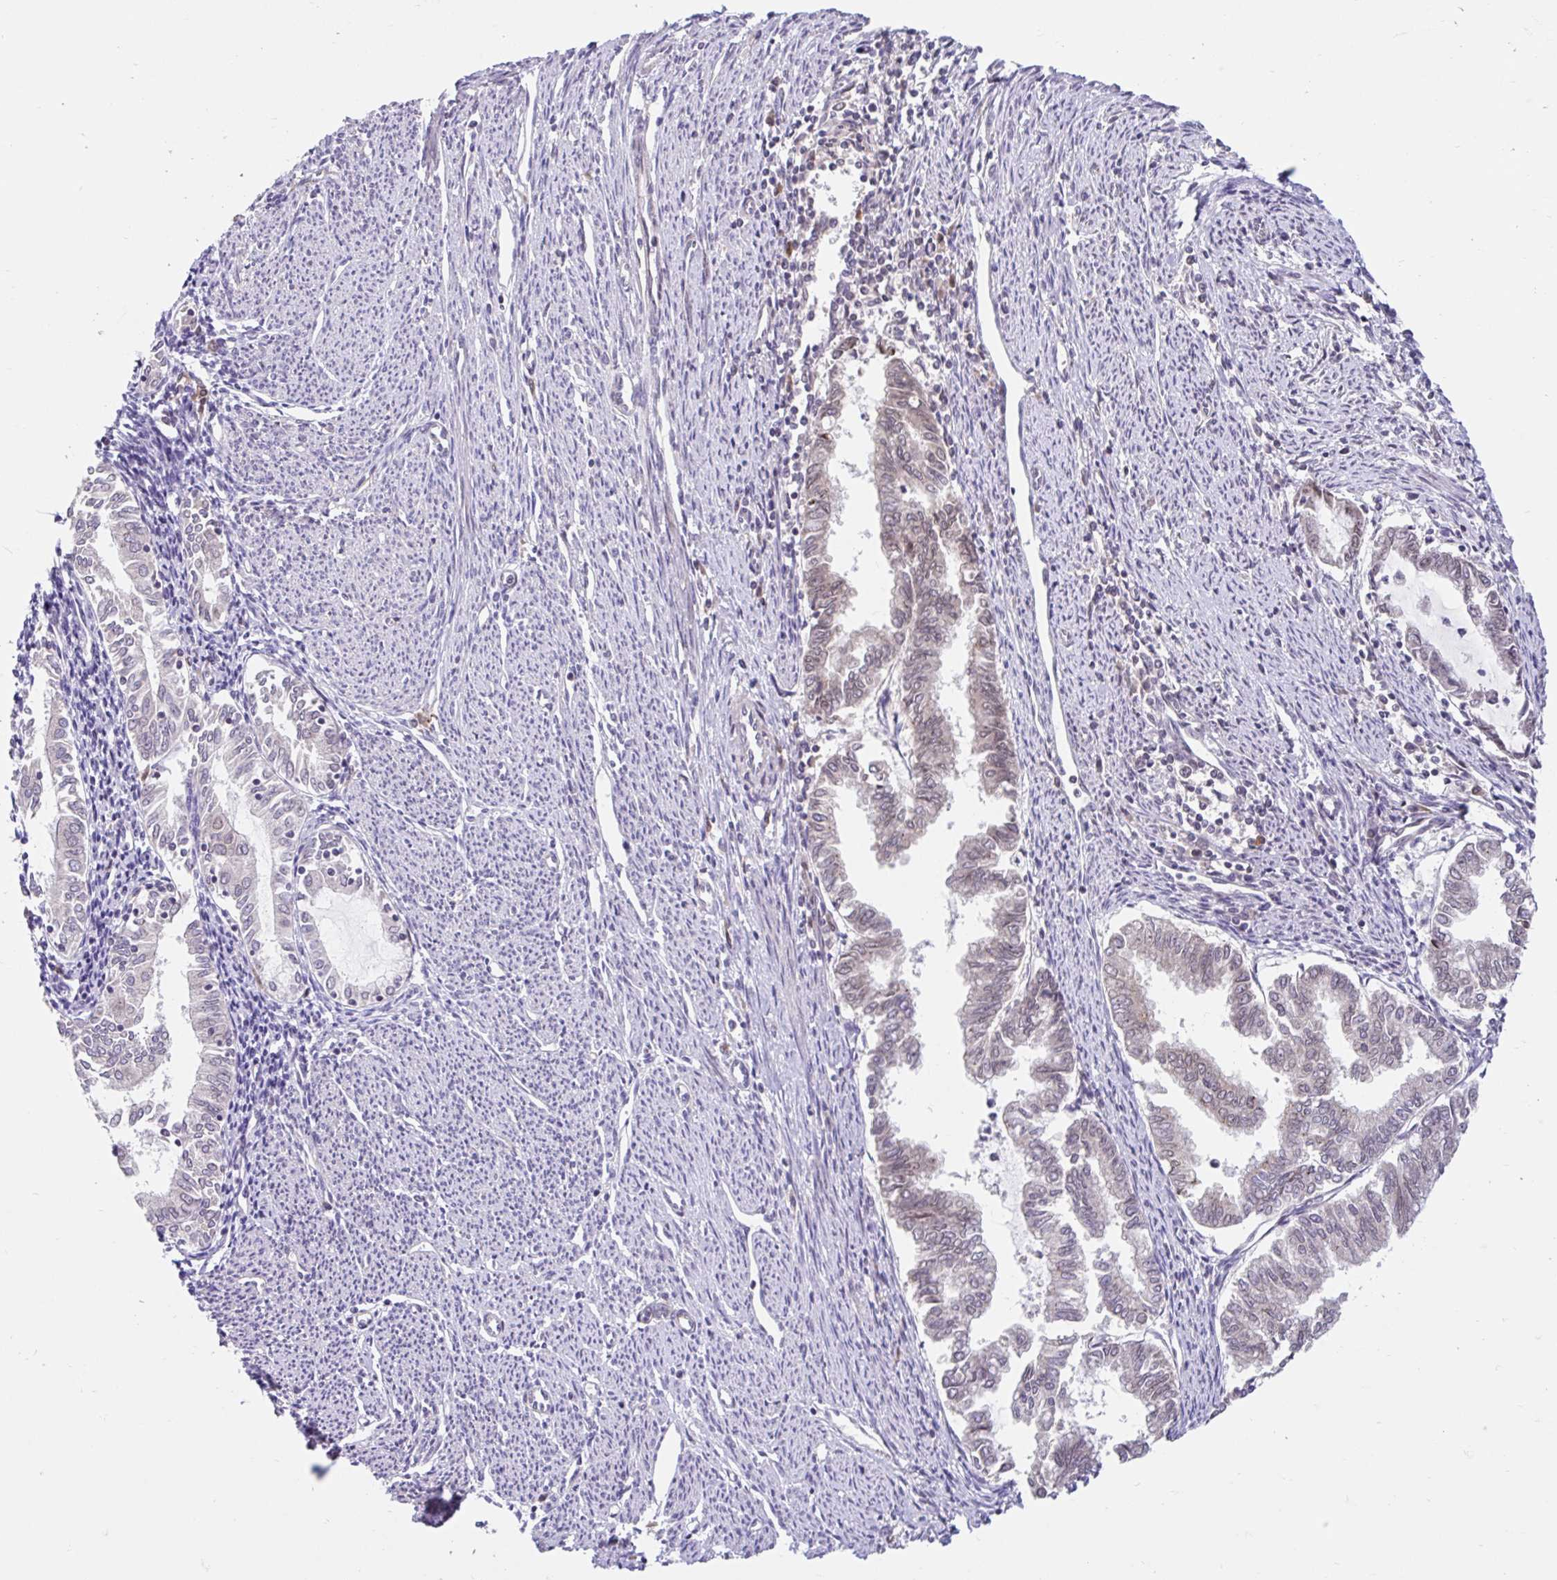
{"staining": {"intensity": "weak", "quantity": "<25%", "location": "cytoplasmic/membranous"}, "tissue": "endometrial cancer", "cell_type": "Tumor cells", "image_type": "cancer", "snomed": [{"axis": "morphology", "description": "Adenocarcinoma, NOS"}, {"axis": "topography", "description": "Endometrium"}], "caption": "The immunohistochemistry (IHC) image has no significant expression in tumor cells of endometrial cancer (adenocarcinoma) tissue.", "gene": "NT5C1B", "patient": {"sex": "female", "age": 79}}